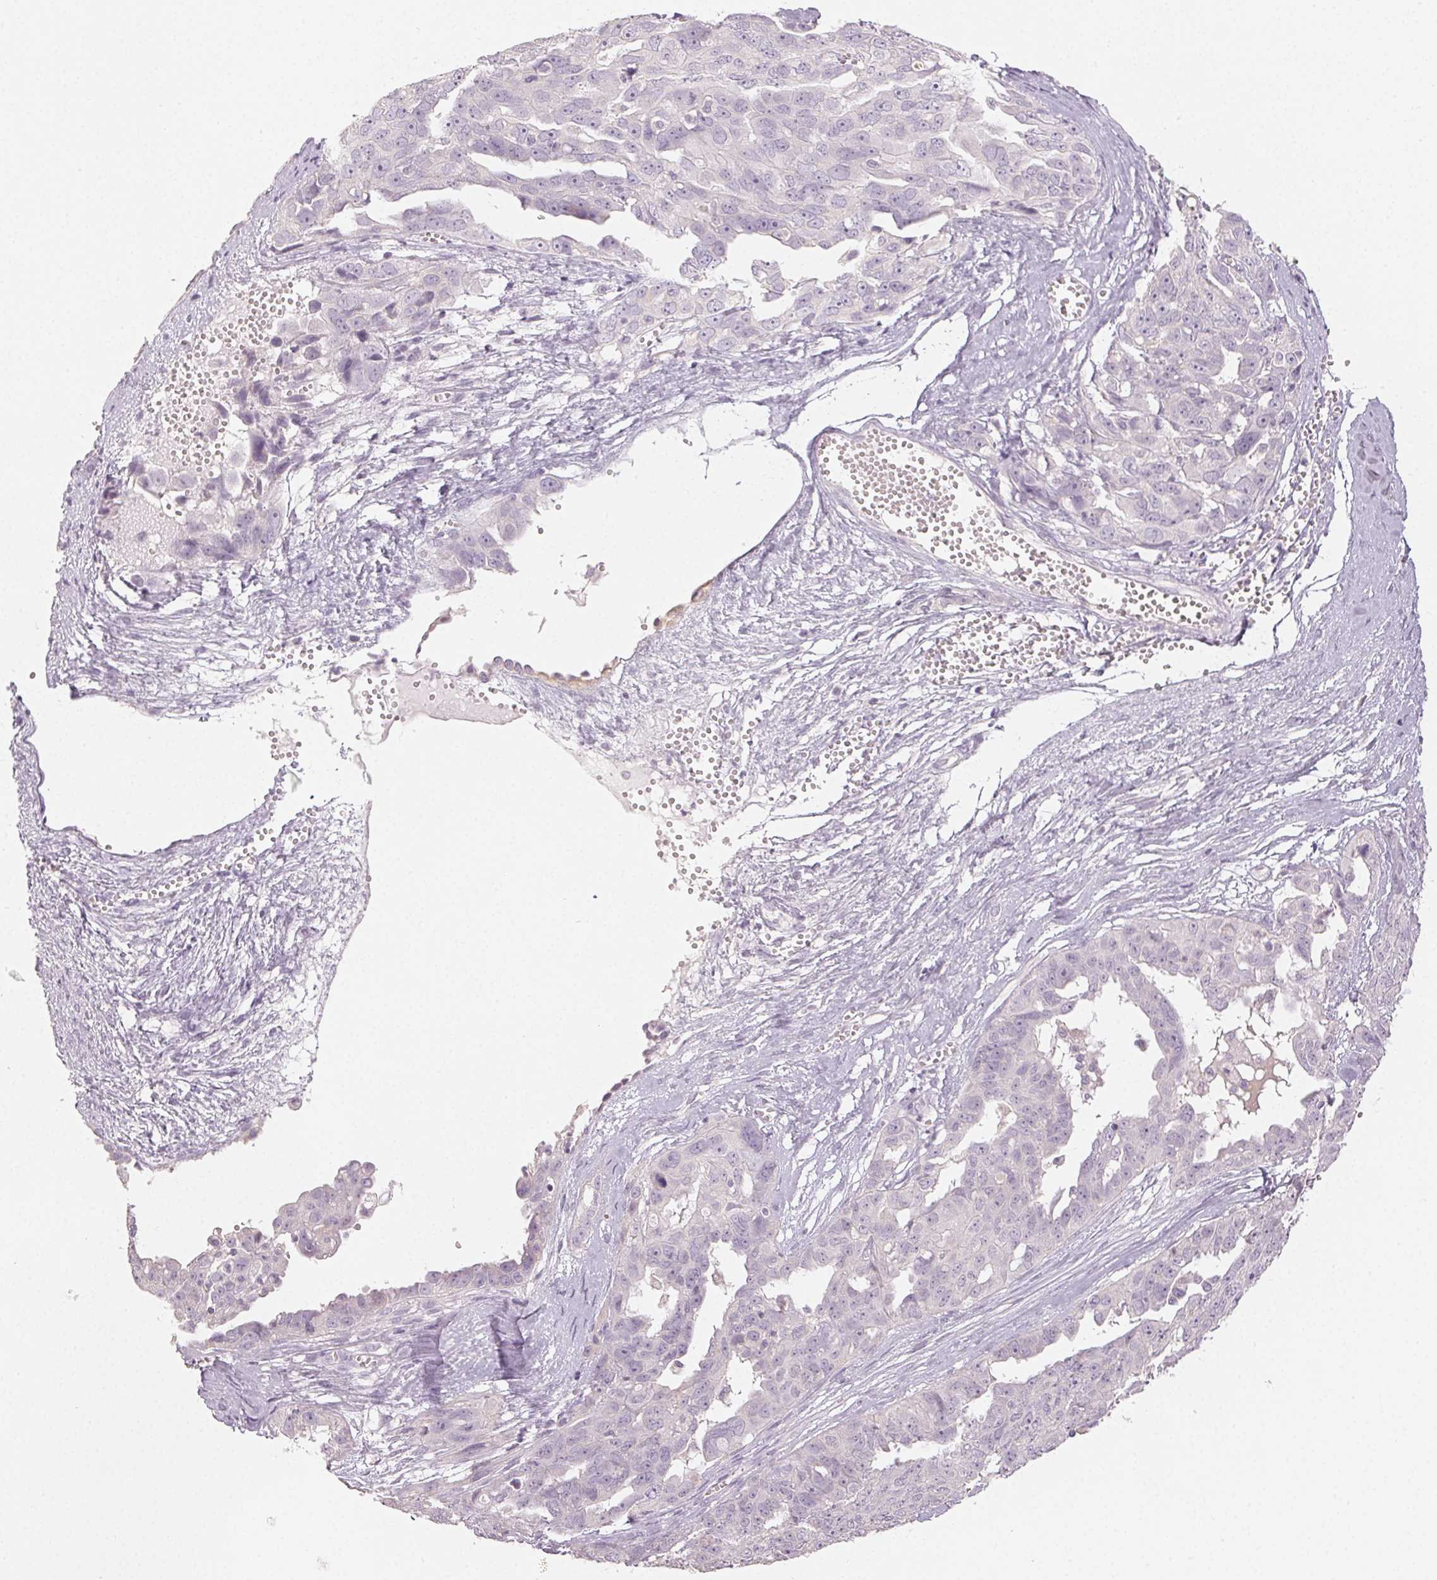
{"staining": {"intensity": "negative", "quantity": "none", "location": "none"}, "tissue": "ovarian cancer", "cell_type": "Tumor cells", "image_type": "cancer", "snomed": [{"axis": "morphology", "description": "Carcinoma, endometroid"}, {"axis": "topography", "description": "Ovary"}], "caption": "This photomicrograph is of ovarian endometroid carcinoma stained with immunohistochemistry to label a protein in brown with the nuclei are counter-stained blue. There is no positivity in tumor cells.", "gene": "LVRN", "patient": {"sex": "female", "age": 70}}